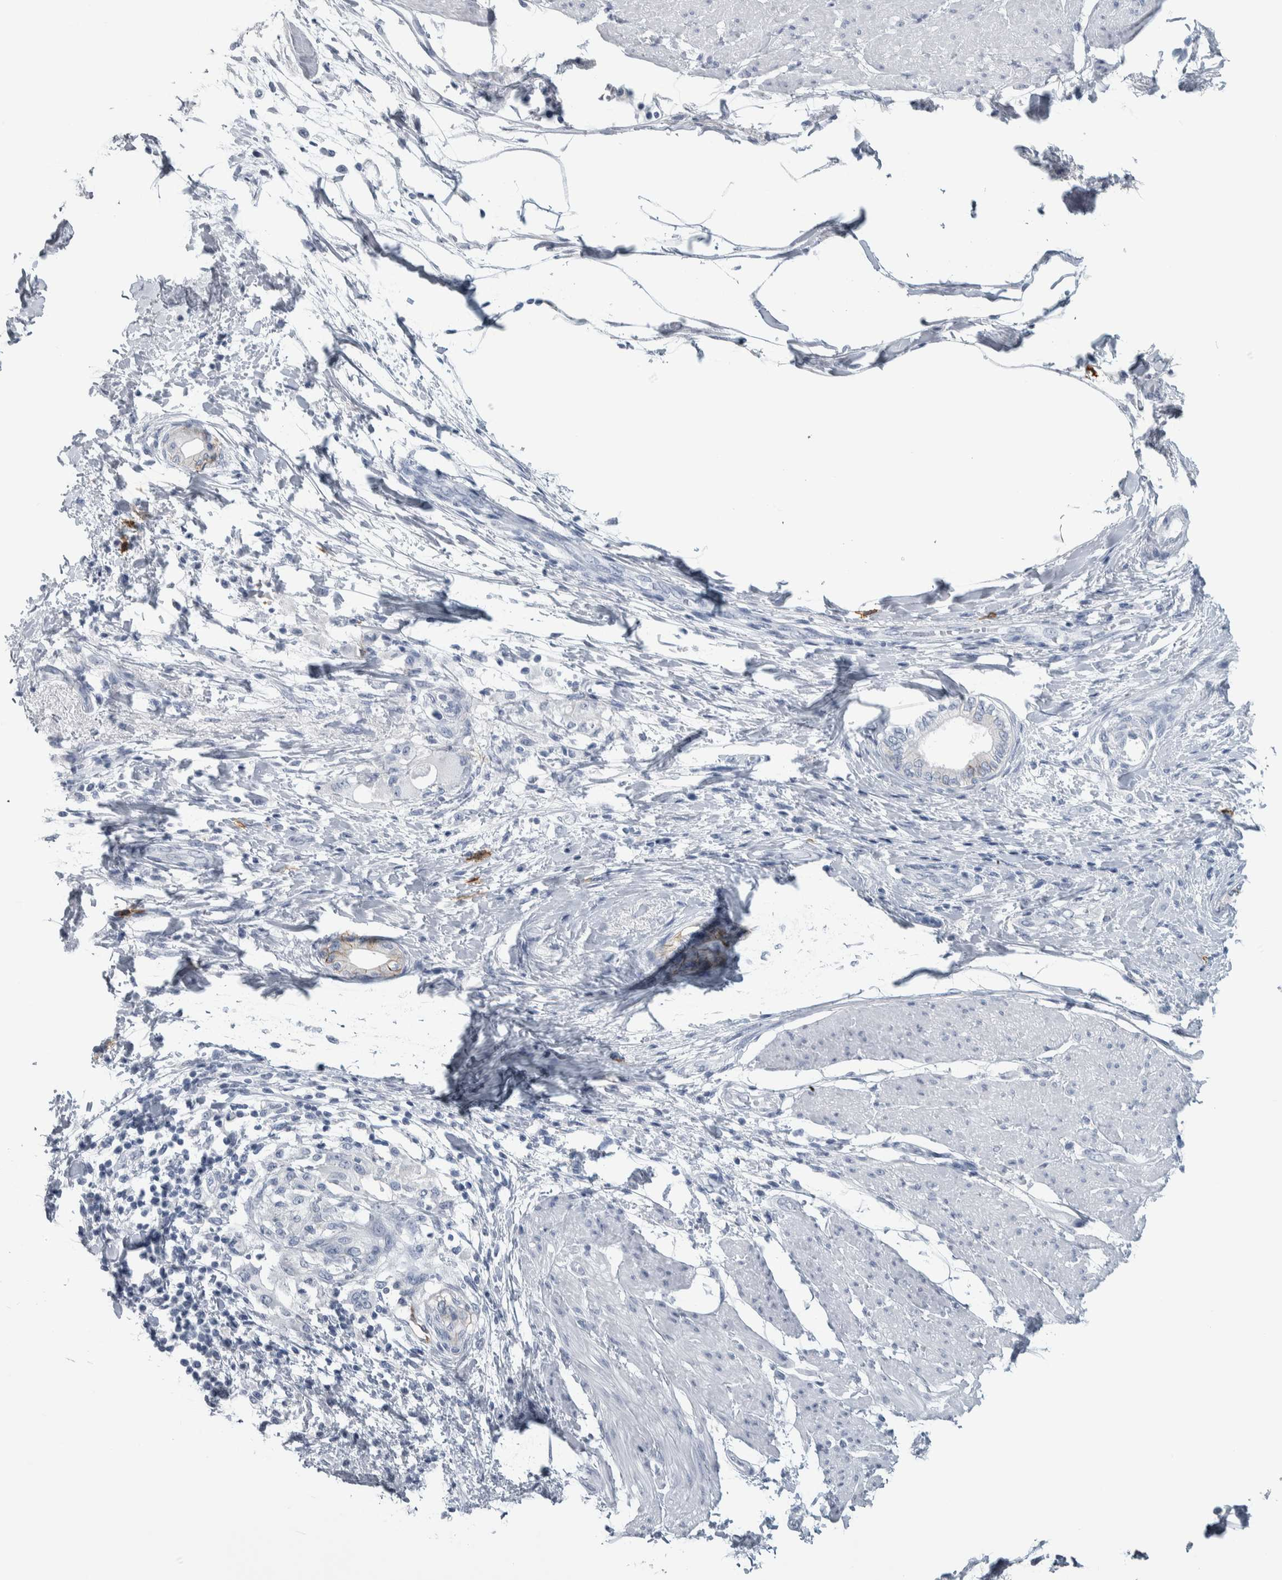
{"staining": {"intensity": "negative", "quantity": "none", "location": "none"}, "tissue": "pancreatic cancer", "cell_type": "Tumor cells", "image_type": "cancer", "snomed": [{"axis": "morphology", "description": "Normal tissue, NOS"}, {"axis": "morphology", "description": "Adenocarcinoma, NOS"}, {"axis": "topography", "description": "Pancreas"}, {"axis": "topography", "description": "Duodenum"}], "caption": "Image shows no significant protein positivity in tumor cells of pancreatic cancer.", "gene": "CDH17", "patient": {"sex": "female", "age": 60}}